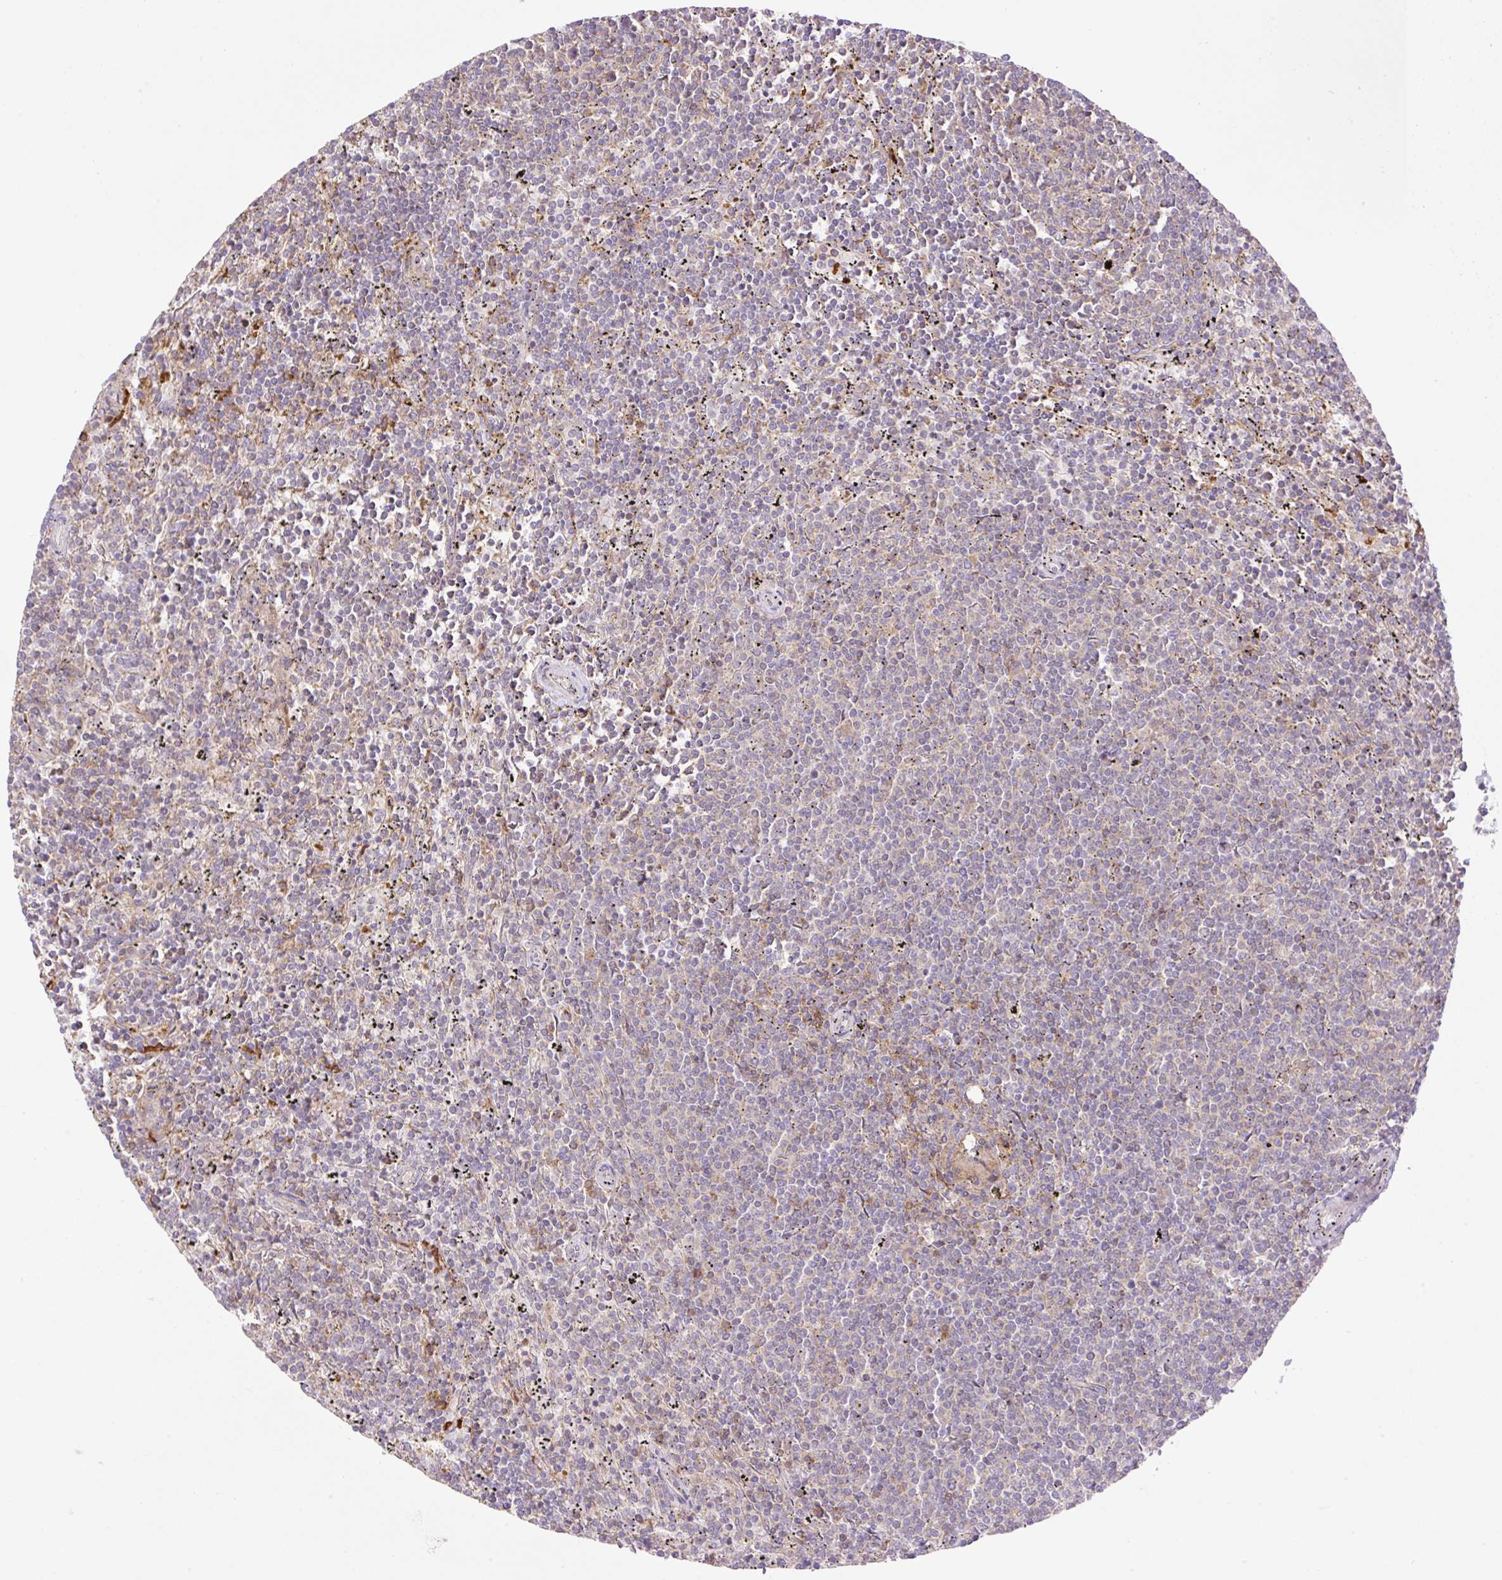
{"staining": {"intensity": "negative", "quantity": "none", "location": "none"}, "tissue": "lymphoma", "cell_type": "Tumor cells", "image_type": "cancer", "snomed": [{"axis": "morphology", "description": "Malignant lymphoma, non-Hodgkin's type, Low grade"}, {"axis": "topography", "description": "Spleen"}], "caption": "IHC of human lymphoma reveals no expression in tumor cells. Nuclei are stained in blue.", "gene": "VPS25", "patient": {"sex": "female", "age": 50}}